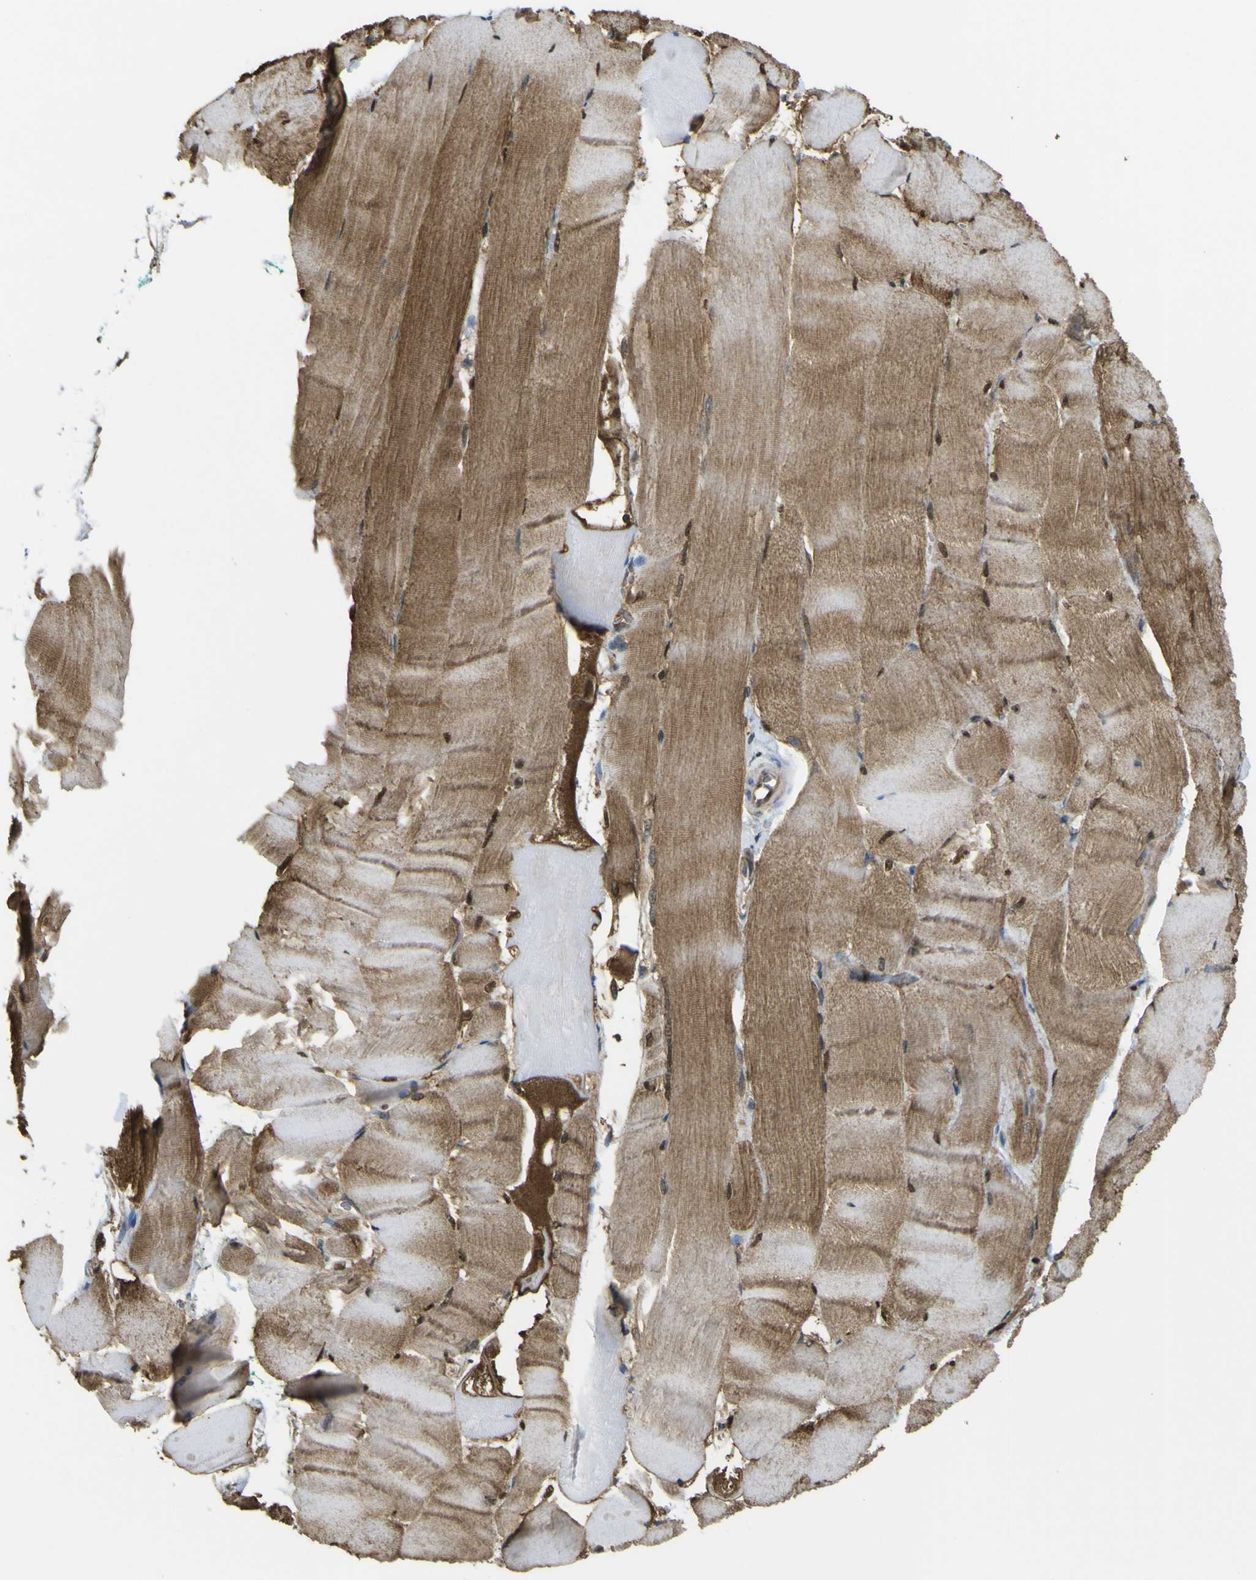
{"staining": {"intensity": "moderate", "quantity": ">75%", "location": "cytoplasmic/membranous"}, "tissue": "skeletal muscle", "cell_type": "Myocytes", "image_type": "normal", "snomed": [{"axis": "morphology", "description": "Normal tissue, NOS"}, {"axis": "morphology", "description": "Squamous cell carcinoma, NOS"}, {"axis": "topography", "description": "Skeletal muscle"}], "caption": "Protein analysis of normal skeletal muscle demonstrates moderate cytoplasmic/membranous positivity in approximately >75% of myocytes.", "gene": "YWHAG", "patient": {"sex": "male", "age": 51}}